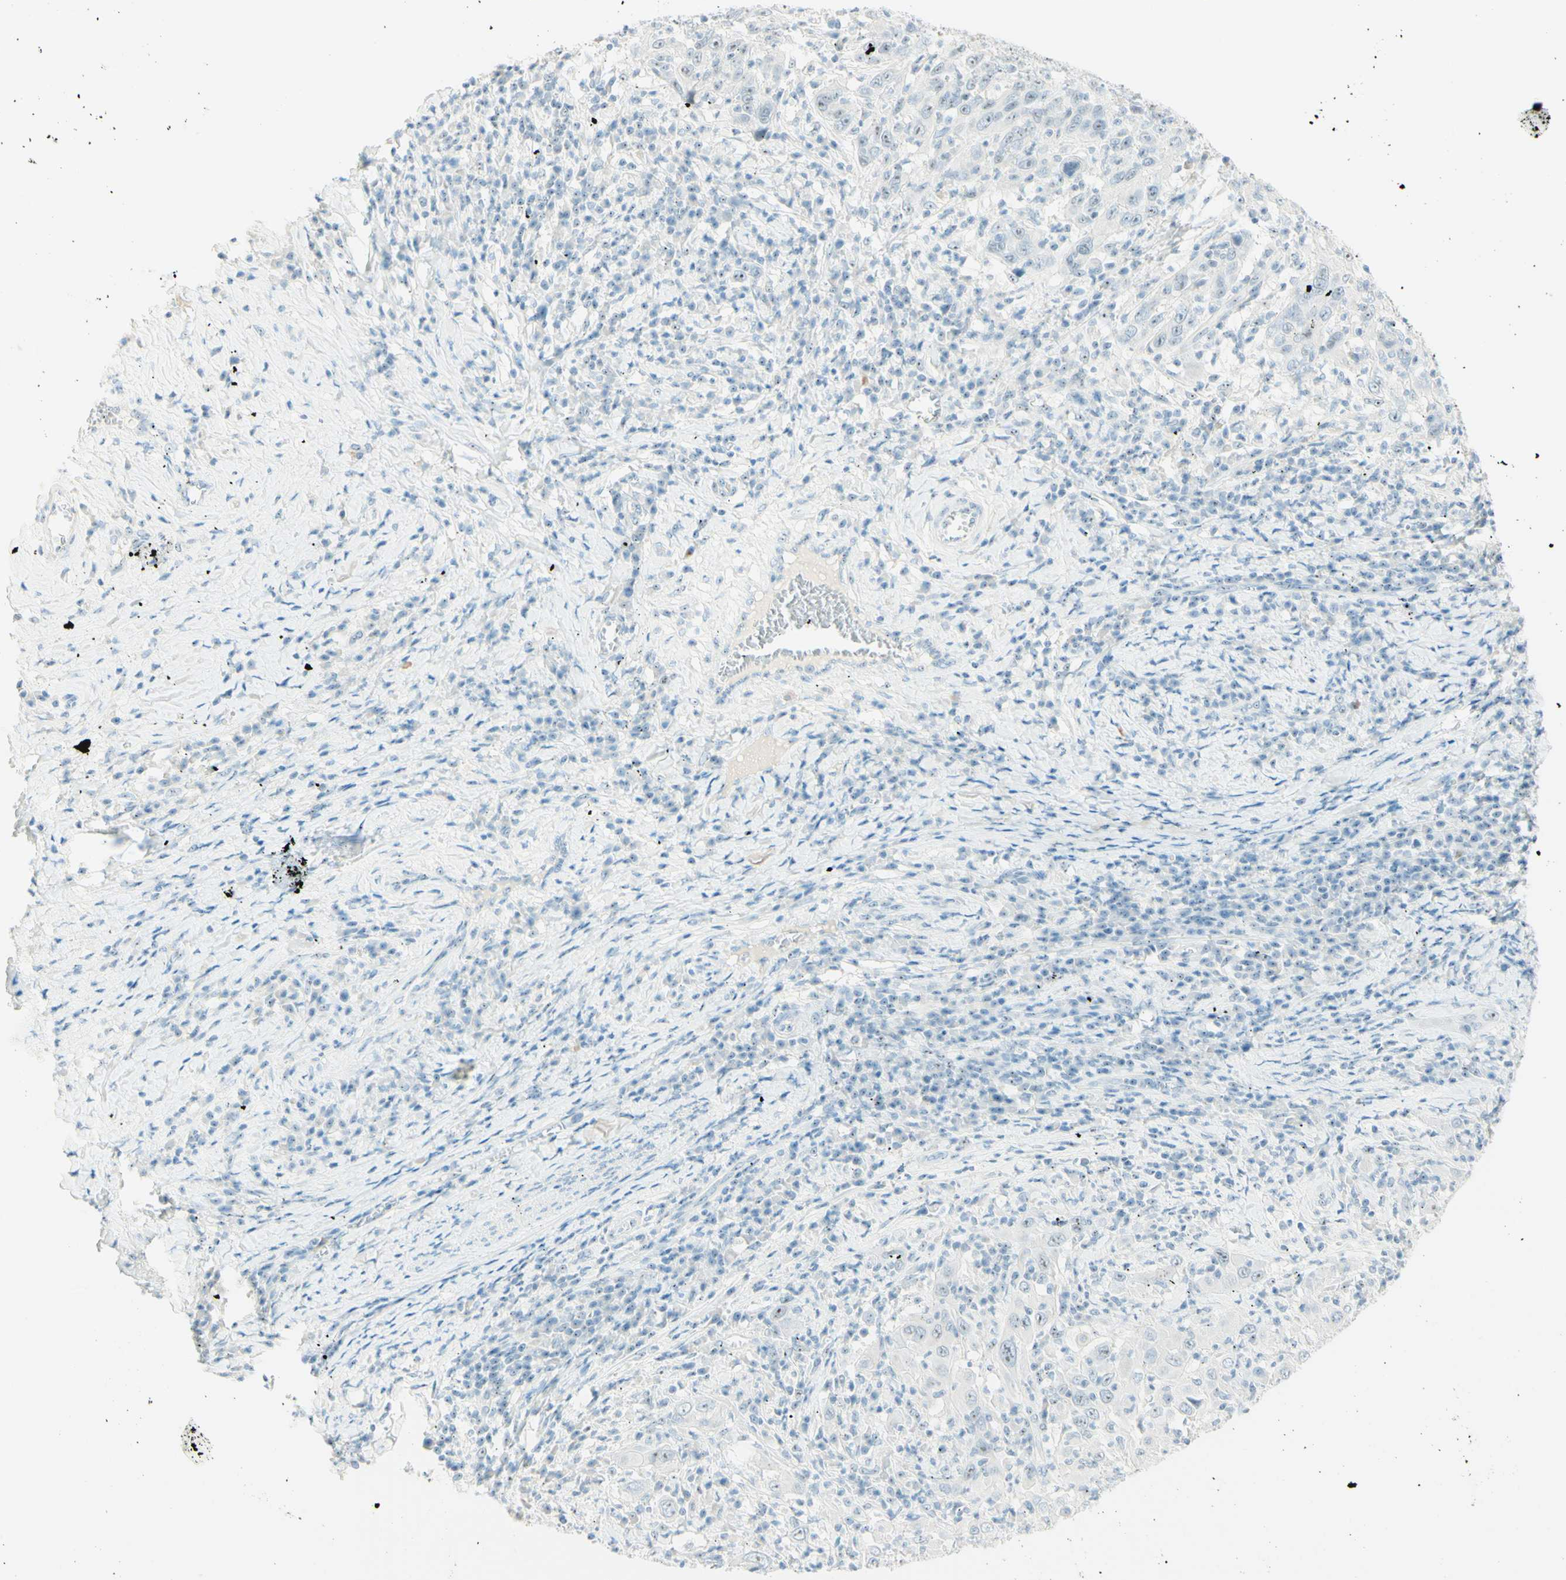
{"staining": {"intensity": "weak", "quantity": "25%-75%", "location": "nuclear"}, "tissue": "cervical cancer", "cell_type": "Tumor cells", "image_type": "cancer", "snomed": [{"axis": "morphology", "description": "Squamous cell carcinoma, NOS"}, {"axis": "topography", "description": "Cervix"}], "caption": "Cervical cancer stained with a protein marker demonstrates weak staining in tumor cells.", "gene": "FMR1NB", "patient": {"sex": "female", "age": 46}}